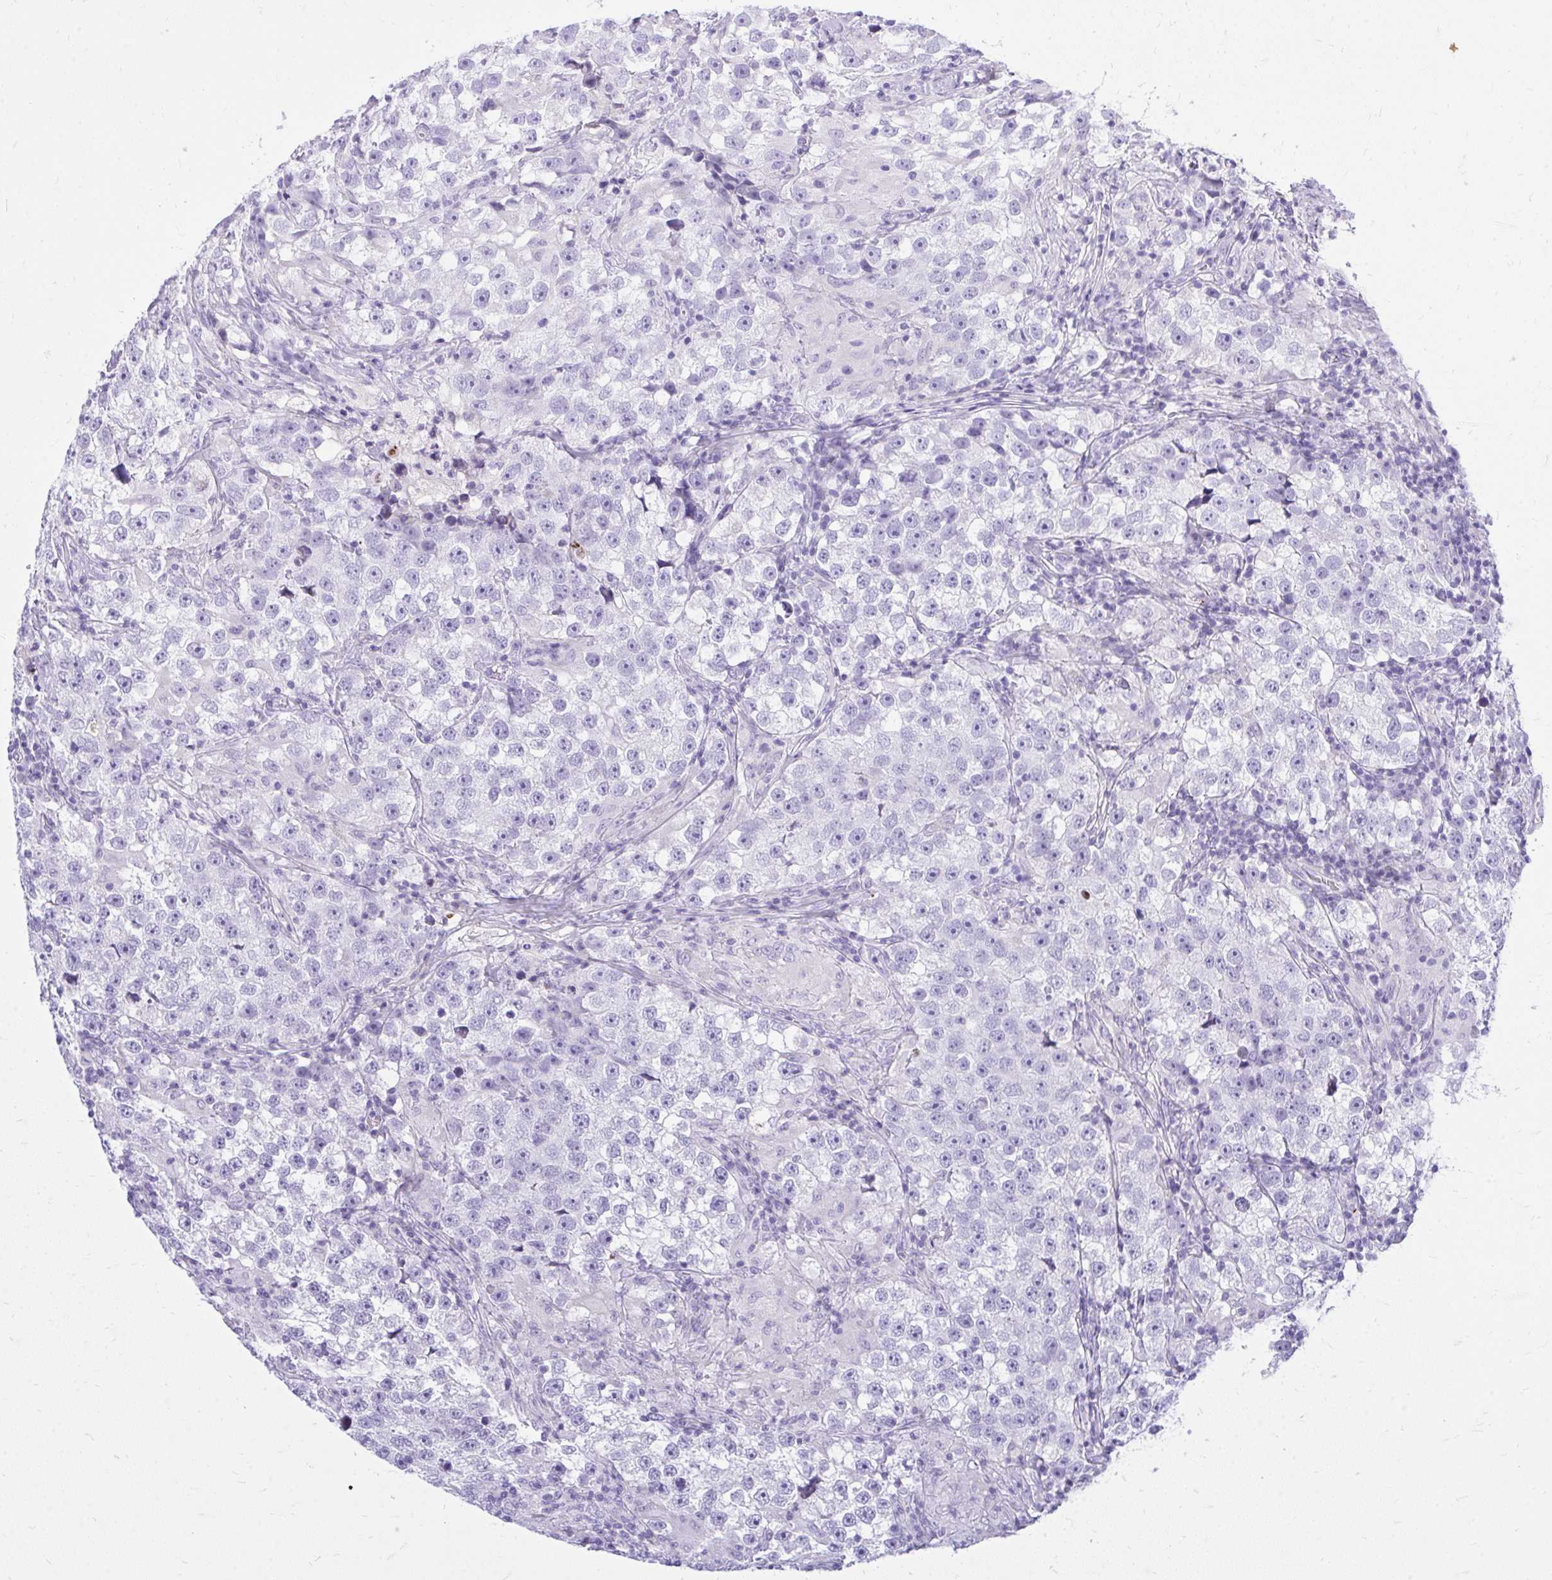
{"staining": {"intensity": "negative", "quantity": "none", "location": "none"}, "tissue": "testis cancer", "cell_type": "Tumor cells", "image_type": "cancer", "snomed": [{"axis": "morphology", "description": "Seminoma, NOS"}, {"axis": "topography", "description": "Testis"}], "caption": "This is an immunohistochemistry (IHC) image of human seminoma (testis). There is no staining in tumor cells.", "gene": "GABRA1", "patient": {"sex": "male", "age": 46}}